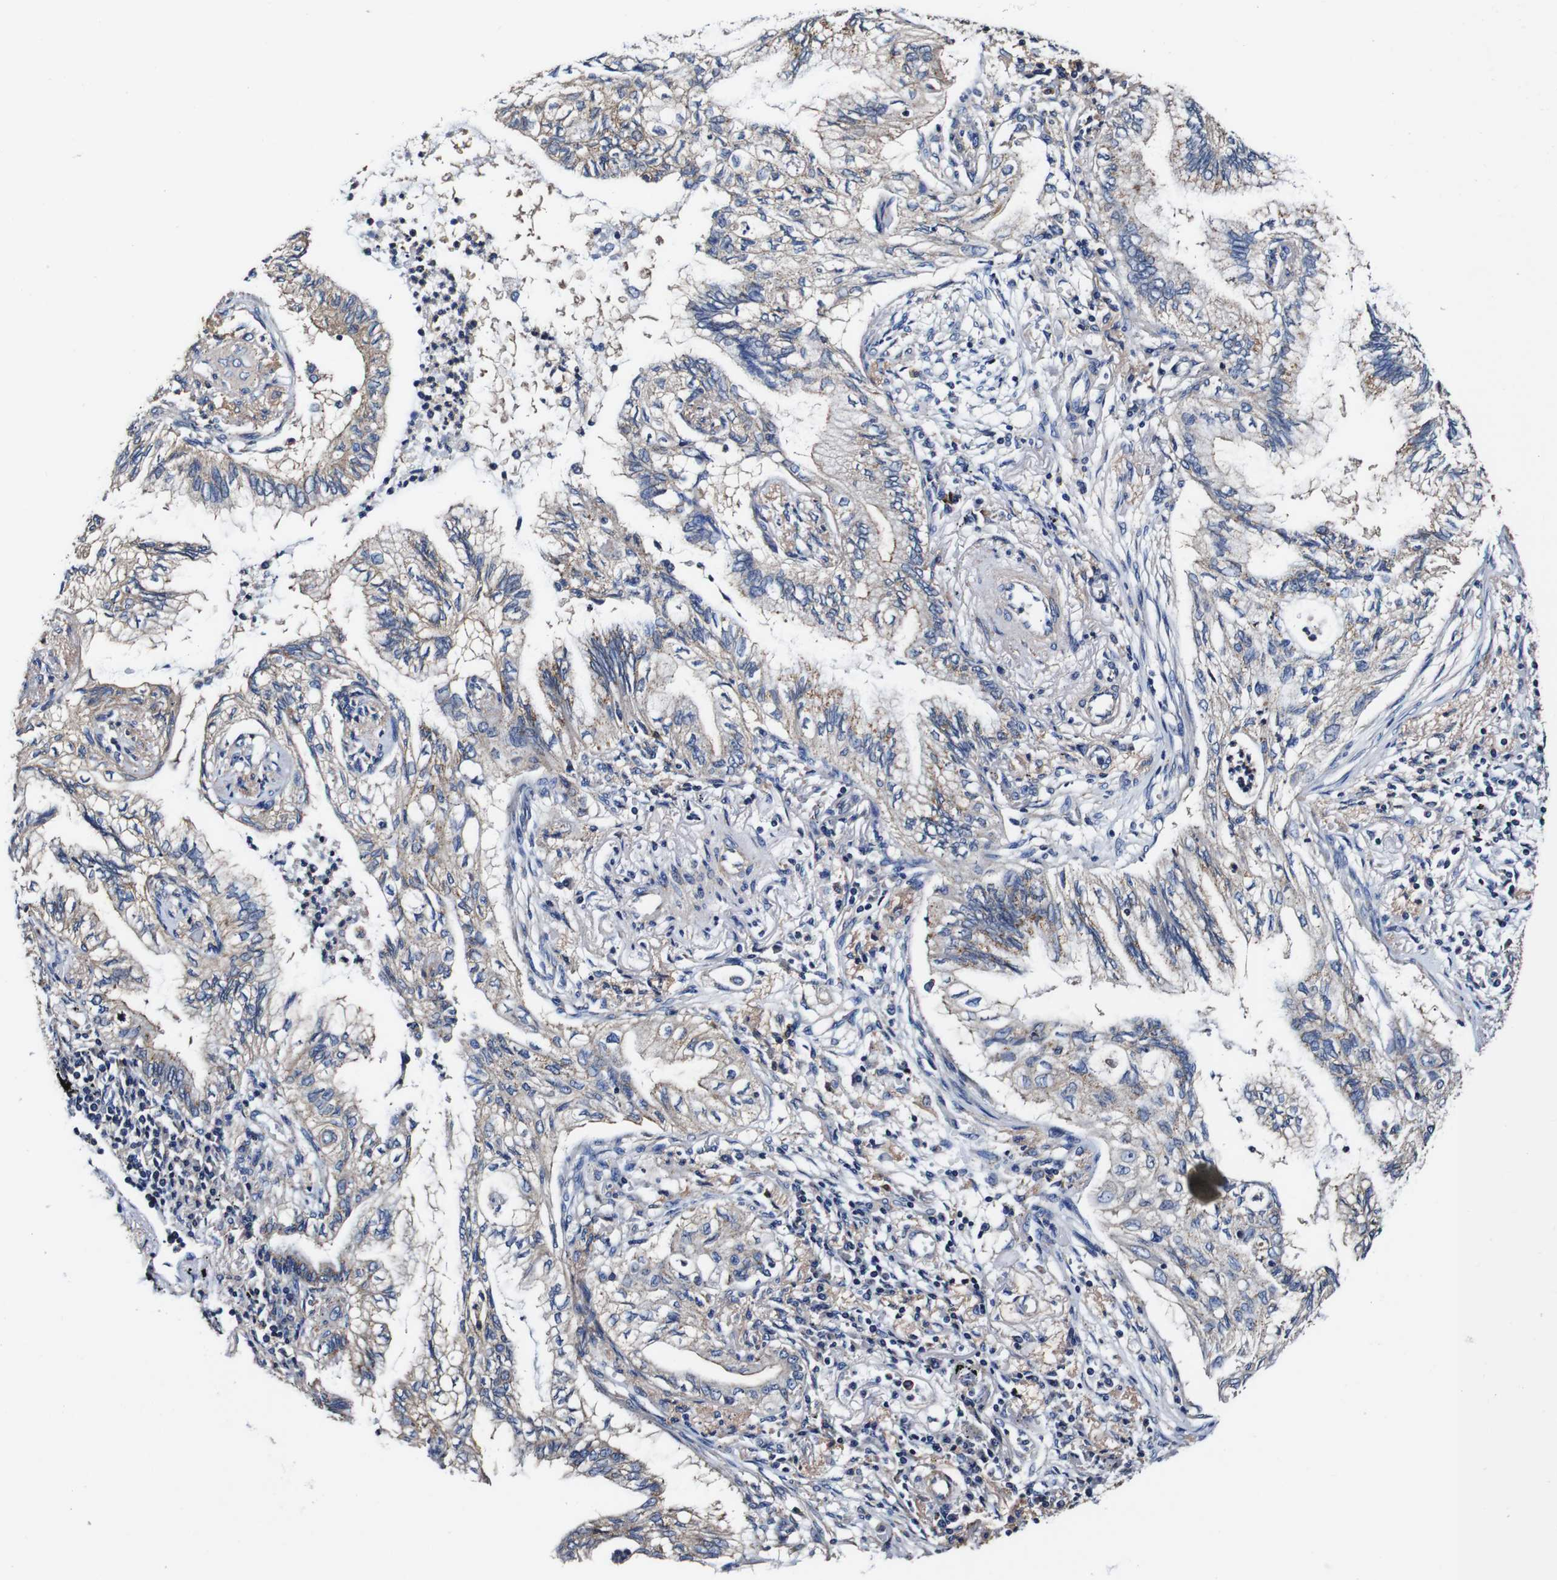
{"staining": {"intensity": "moderate", "quantity": "25%-75%", "location": "cytoplasmic/membranous"}, "tissue": "lung cancer", "cell_type": "Tumor cells", "image_type": "cancer", "snomed": [{"axis": "morphology", "description": "Normal tissue, NOS"}, {"axis": "morphology", "description": "Adenocarcinoma, NOS"}, {"axis": "topography", "description": "Bronchus"}, {"axis": "topography", "description": "Lung"}], "caption": "Immunohistochemical staining of human lung adenocarcinoma shows moderate cytoplasmic/membranous protein positivity in approximately 25%-75% of tumor cells.", "gene": "PDCD6IP", "patient": {"sex": "female", "age": 70}}